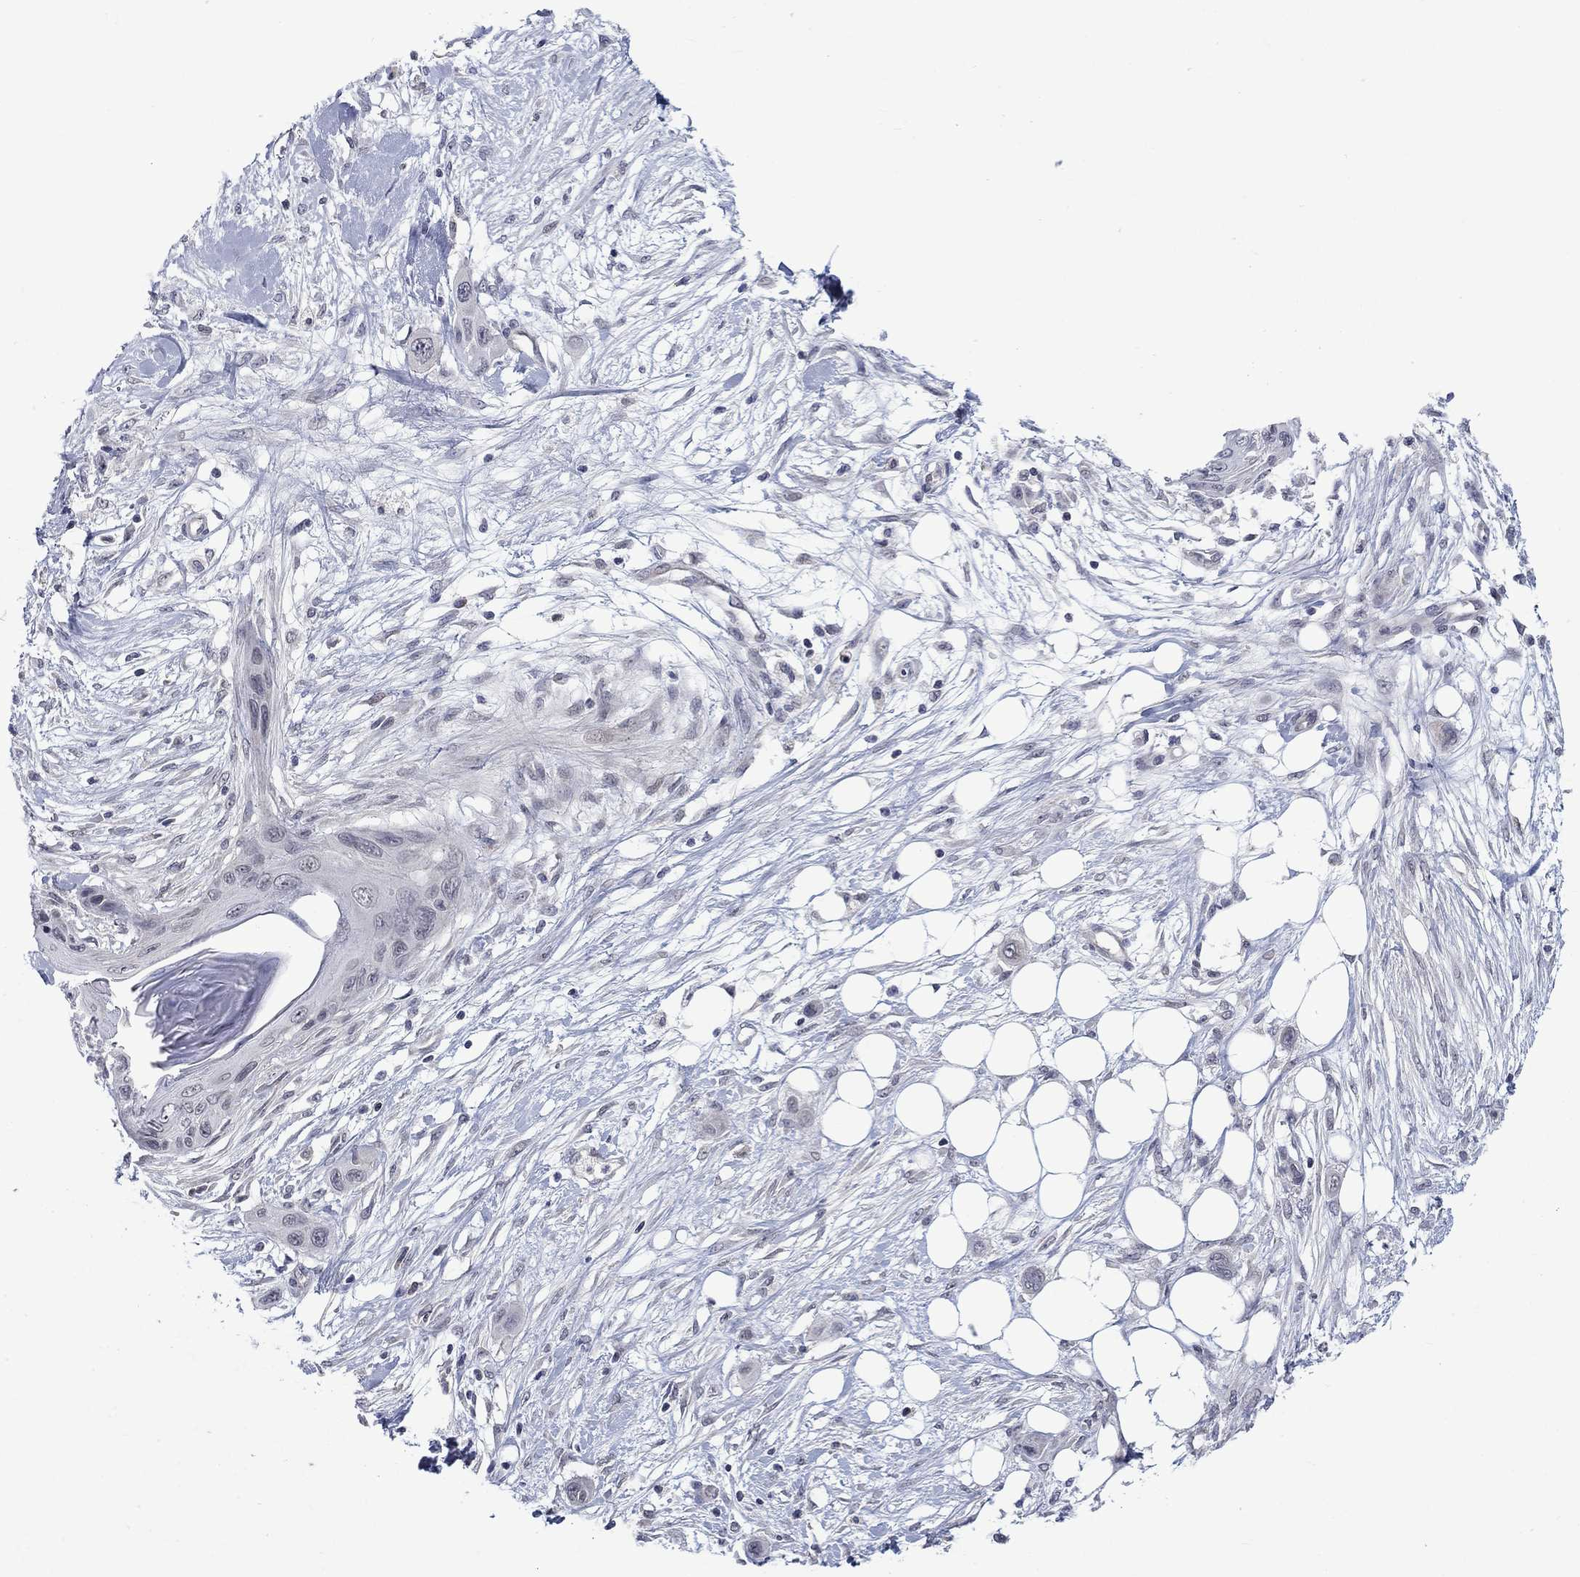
{"staining": {"intensity": "negative", "quantity": "none", "location": "none"}, "tissue": "skin cancer", "cell_type": "Tumor cells", "image_type": "cancer", "snomed": [{"axis": "morphology", "description": "Squamous cell carcinoma, NOS"}, {"axis": "topography", "description": "Skin"}], "caption": "This is a histopathology image of immunohistochemistry staining of skin cancer, which shows no positivity in tumor cells. Brightfield microscopy of immunohistochemistry (IHC) stained with DAB (3,3'-diaminobenzidine) (brown) and hematoxylin (blue), captured at high magnification.", "gene": "KCNJ16", "patient": {"sex": "male", "age": 79}}